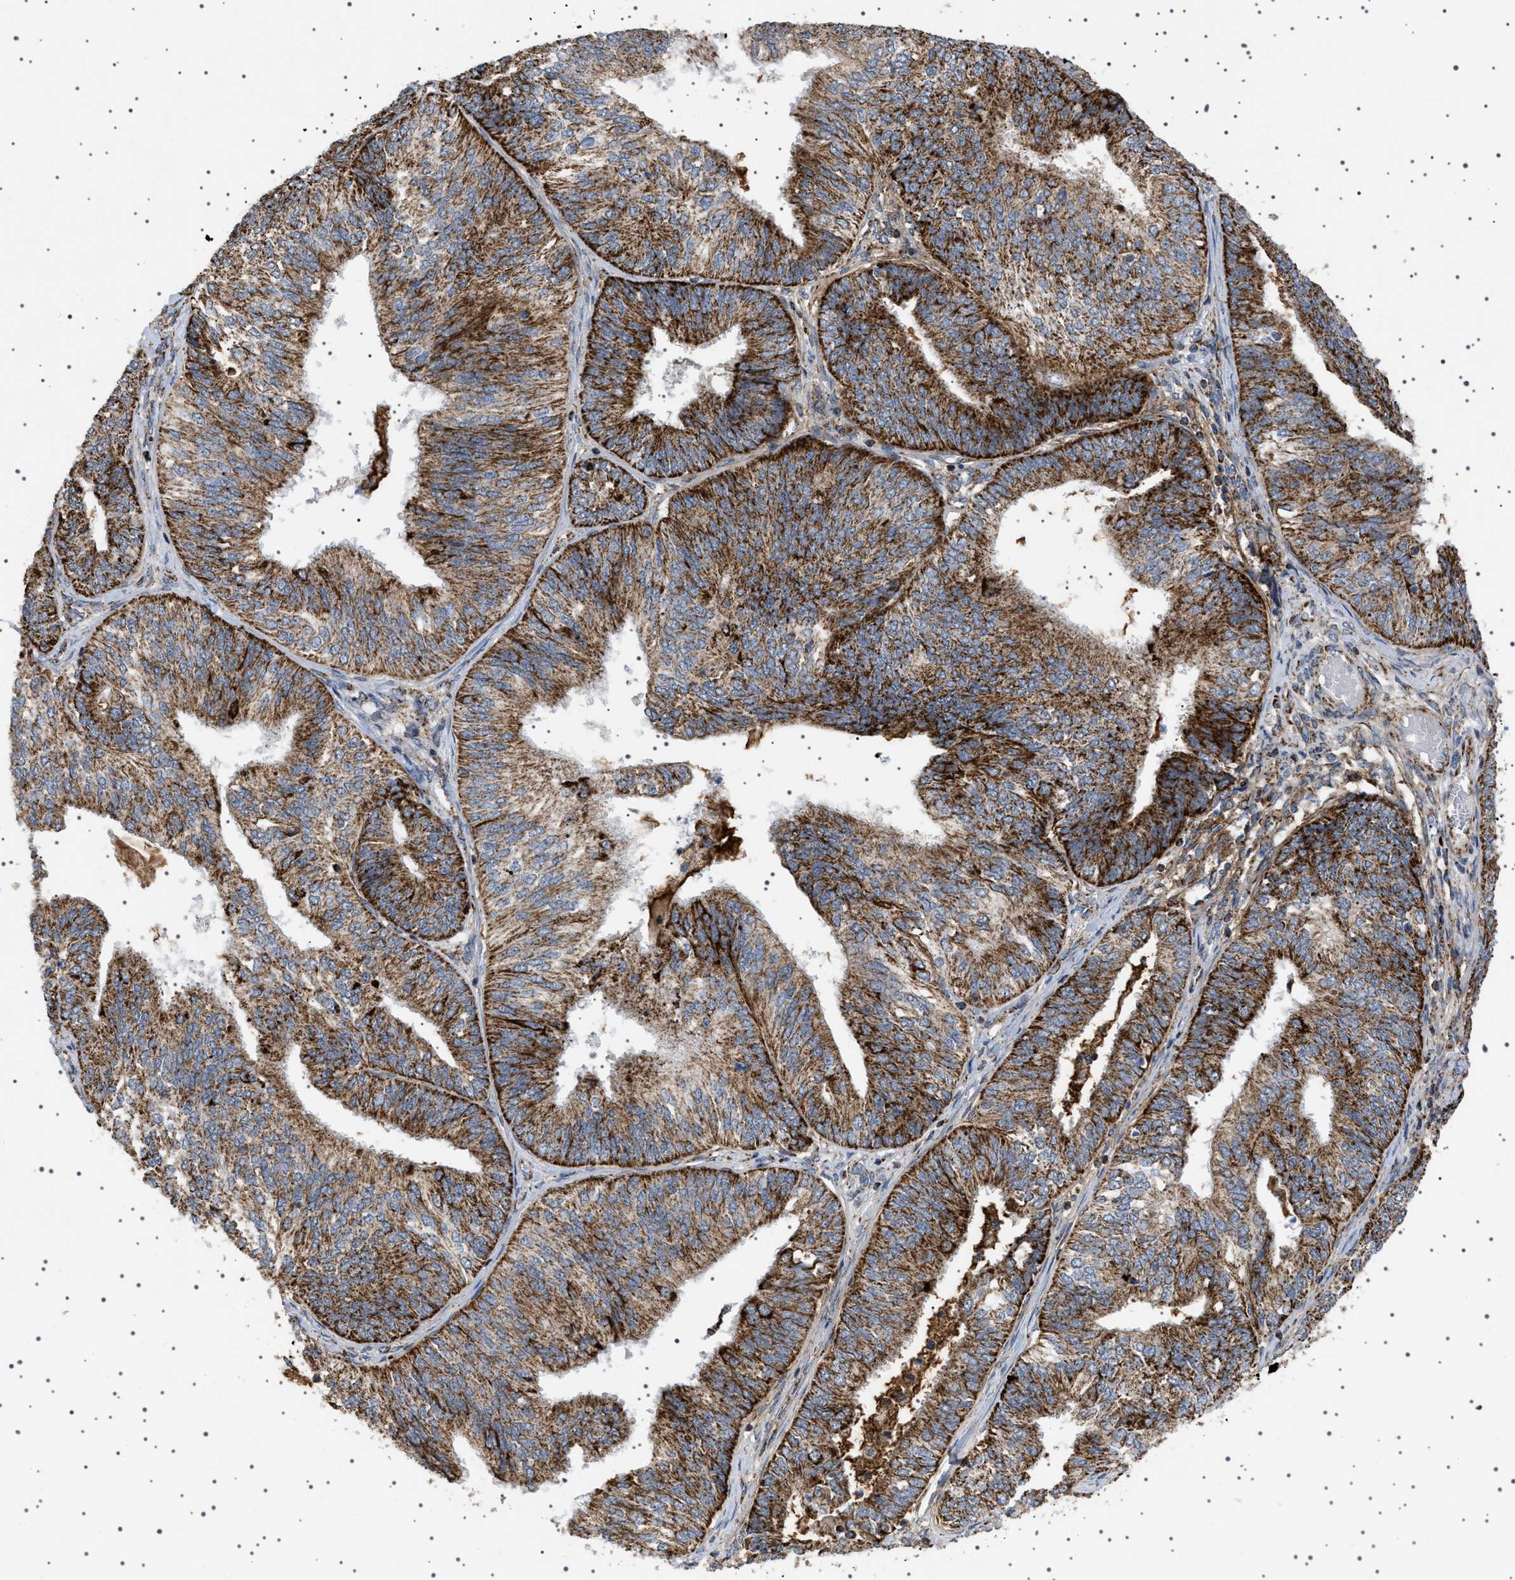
{"staining": {"intensity": "strong", "quantity": ">75%", "location": "cytoplasmic/membranous"}, "tissue": "endometrial cancer", "cell_type": "Tumor cells", "image_type": "cancer", "snomed": [{"axis": "morphology", "description": "Adenocarcinoma, NOS"}, {"axis": "topography", "description": "Endometrium"}], "caption": "Brown immunohistochemical staining in endometrial cancer (adenocarcinoma) shows strong cytoplasmic/membranous expression in about >75% of tumor cells.", "gene": "UBXN8", "patient": {"sex": "female", "age": 58}}